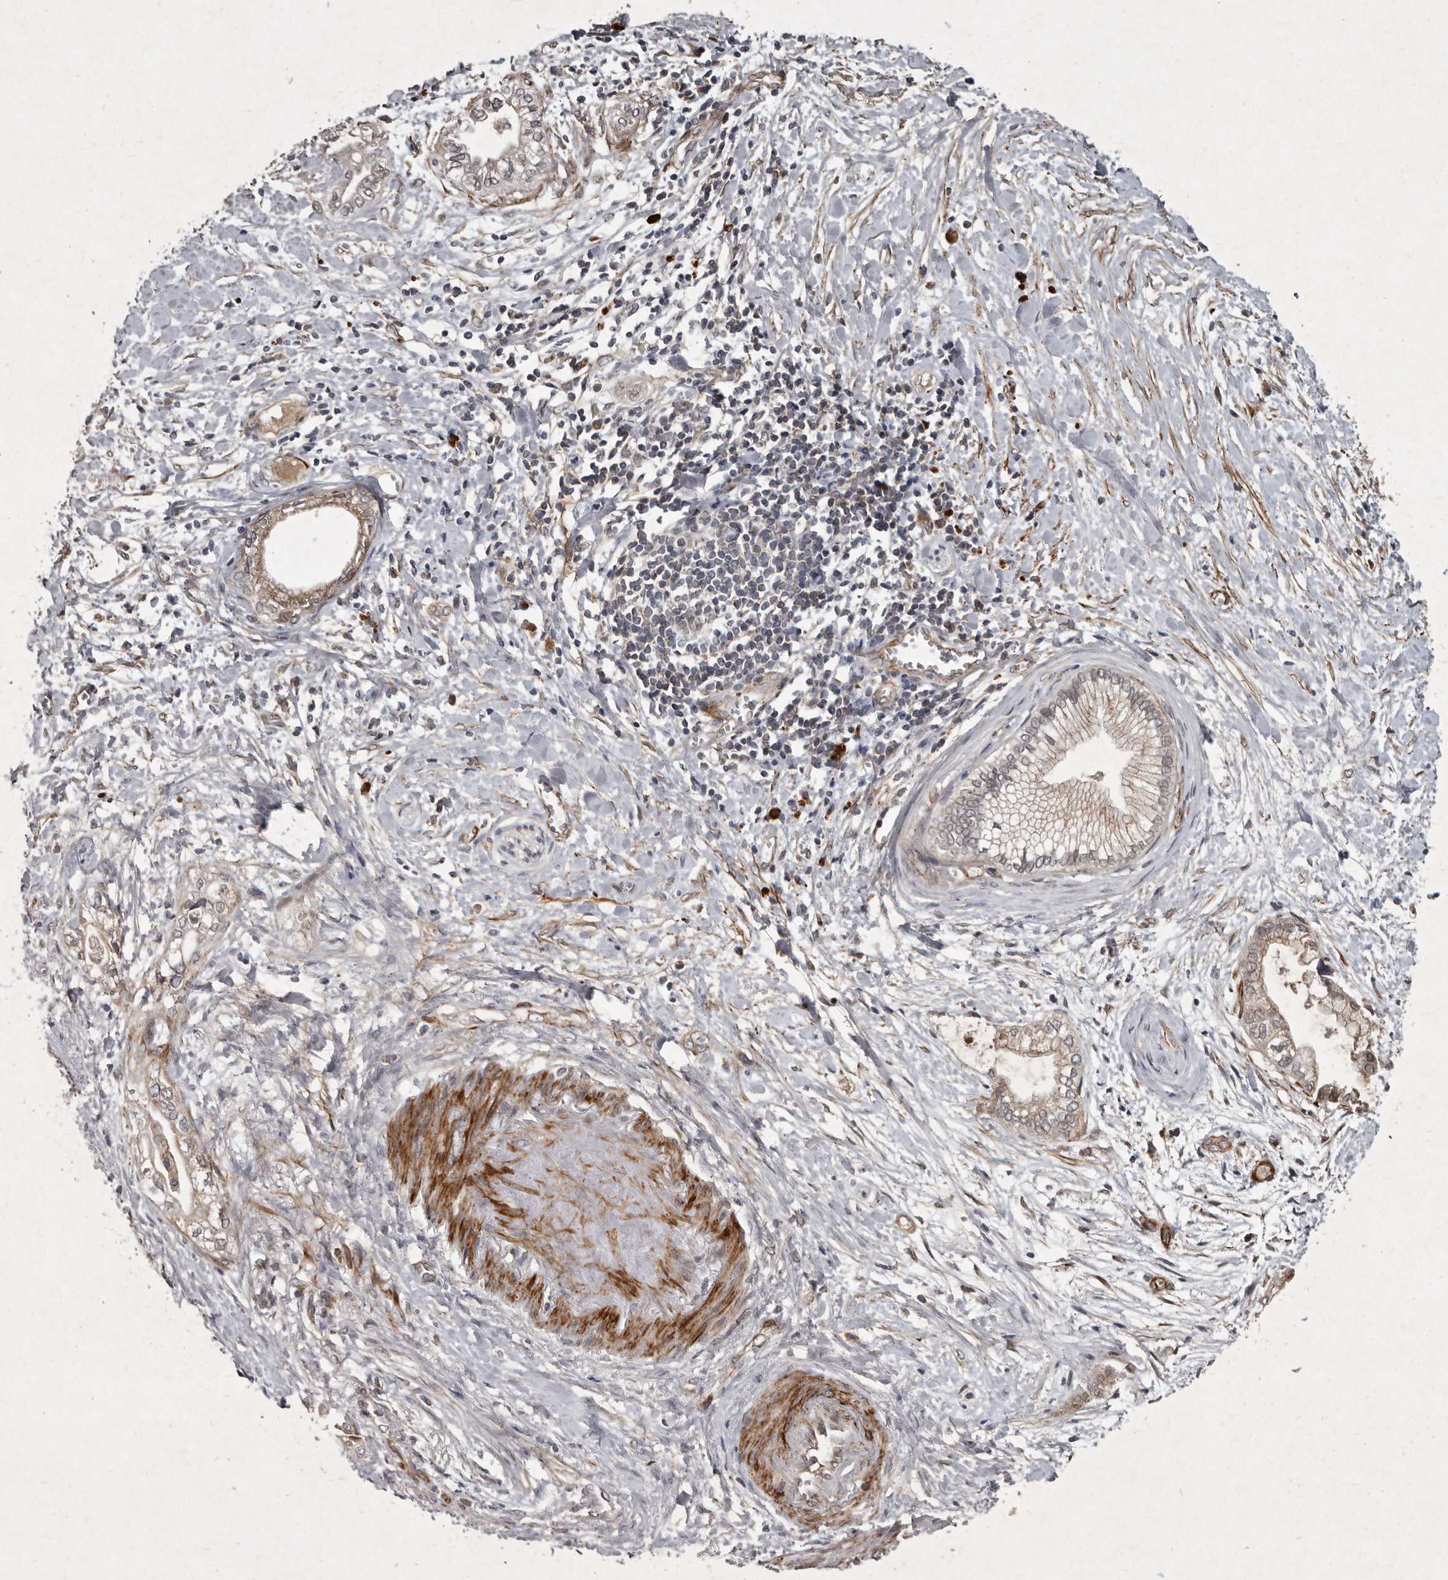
{"staining": {"intensity": "weak", "quantity": ">75%", "location": "cytoplasmic/membranous"}, "tissue": "pancreatic cancer", "cell_type": "Tumor cells", "image_type": "cancer", "snomed": [{"axis": "morphology", "description": "Adenocarcinoma, NOS"}, {"axis": "topography", "description": "Pancreas"}], "caption": "This is an image of immunohistochemistry staining of pancreatic cancer (adenocarcinoma), which shows weak staining in the cytoplasmic/membranous of tumor cells.", "gene": "MRPS15", "patient": {"sex": "male", "age": 68}}